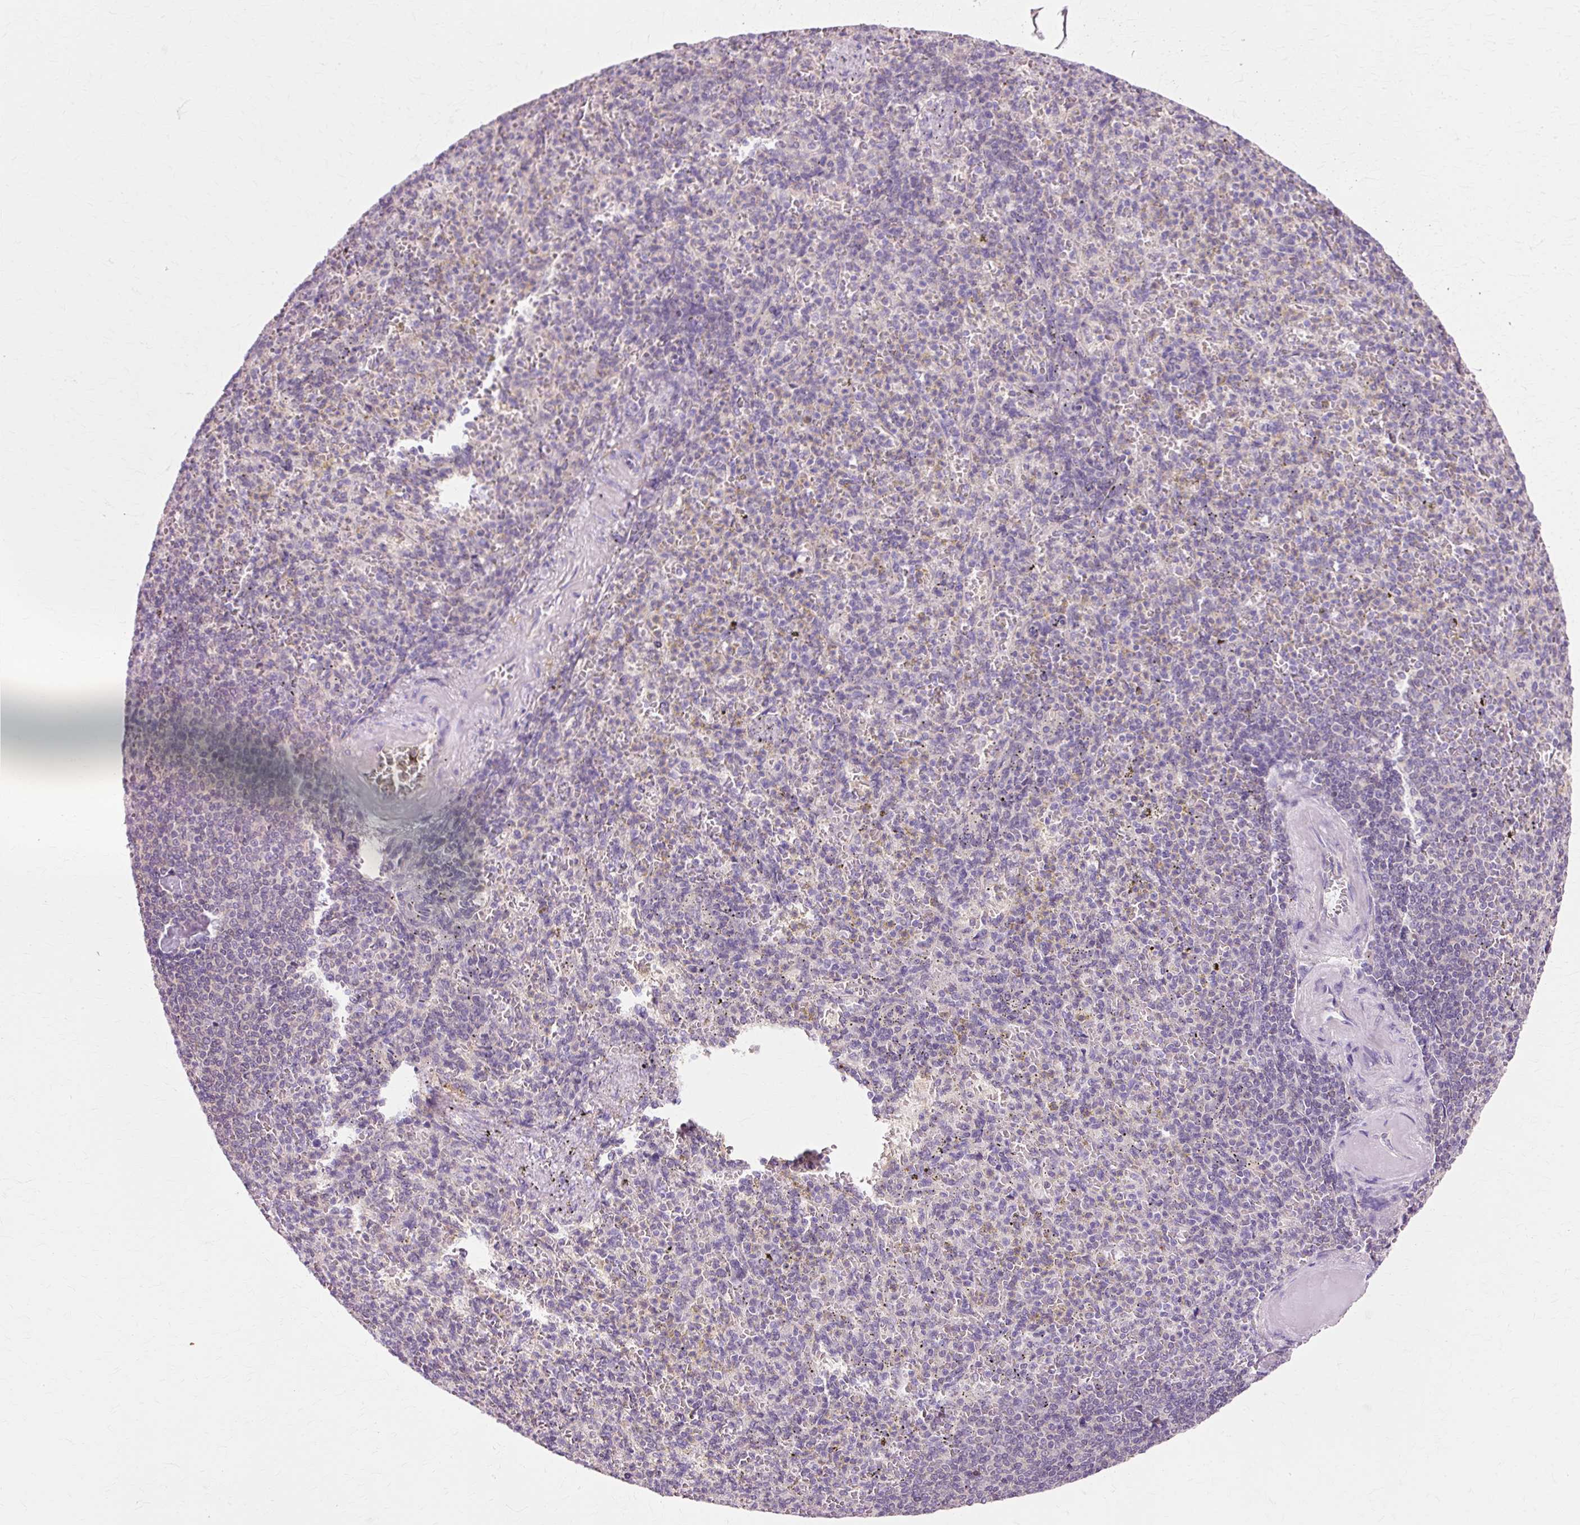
{"staining": {"intensity": "negative", "quantity": "none", "location": "none"}, "tissue": "spleen", "cell_type": "Cells in red pulp", "image_type": "normal", "snomed": [{"axis": "morphology", "description": "Normal tissue, NOS"}, {"axis": "topography", "description": "Spleen"}], "caption": "Cells in red pulp are negative for protein expression in normal human spleen.", "gene": "VN1R2", "patient": {"sex": "female", "age": 74}}